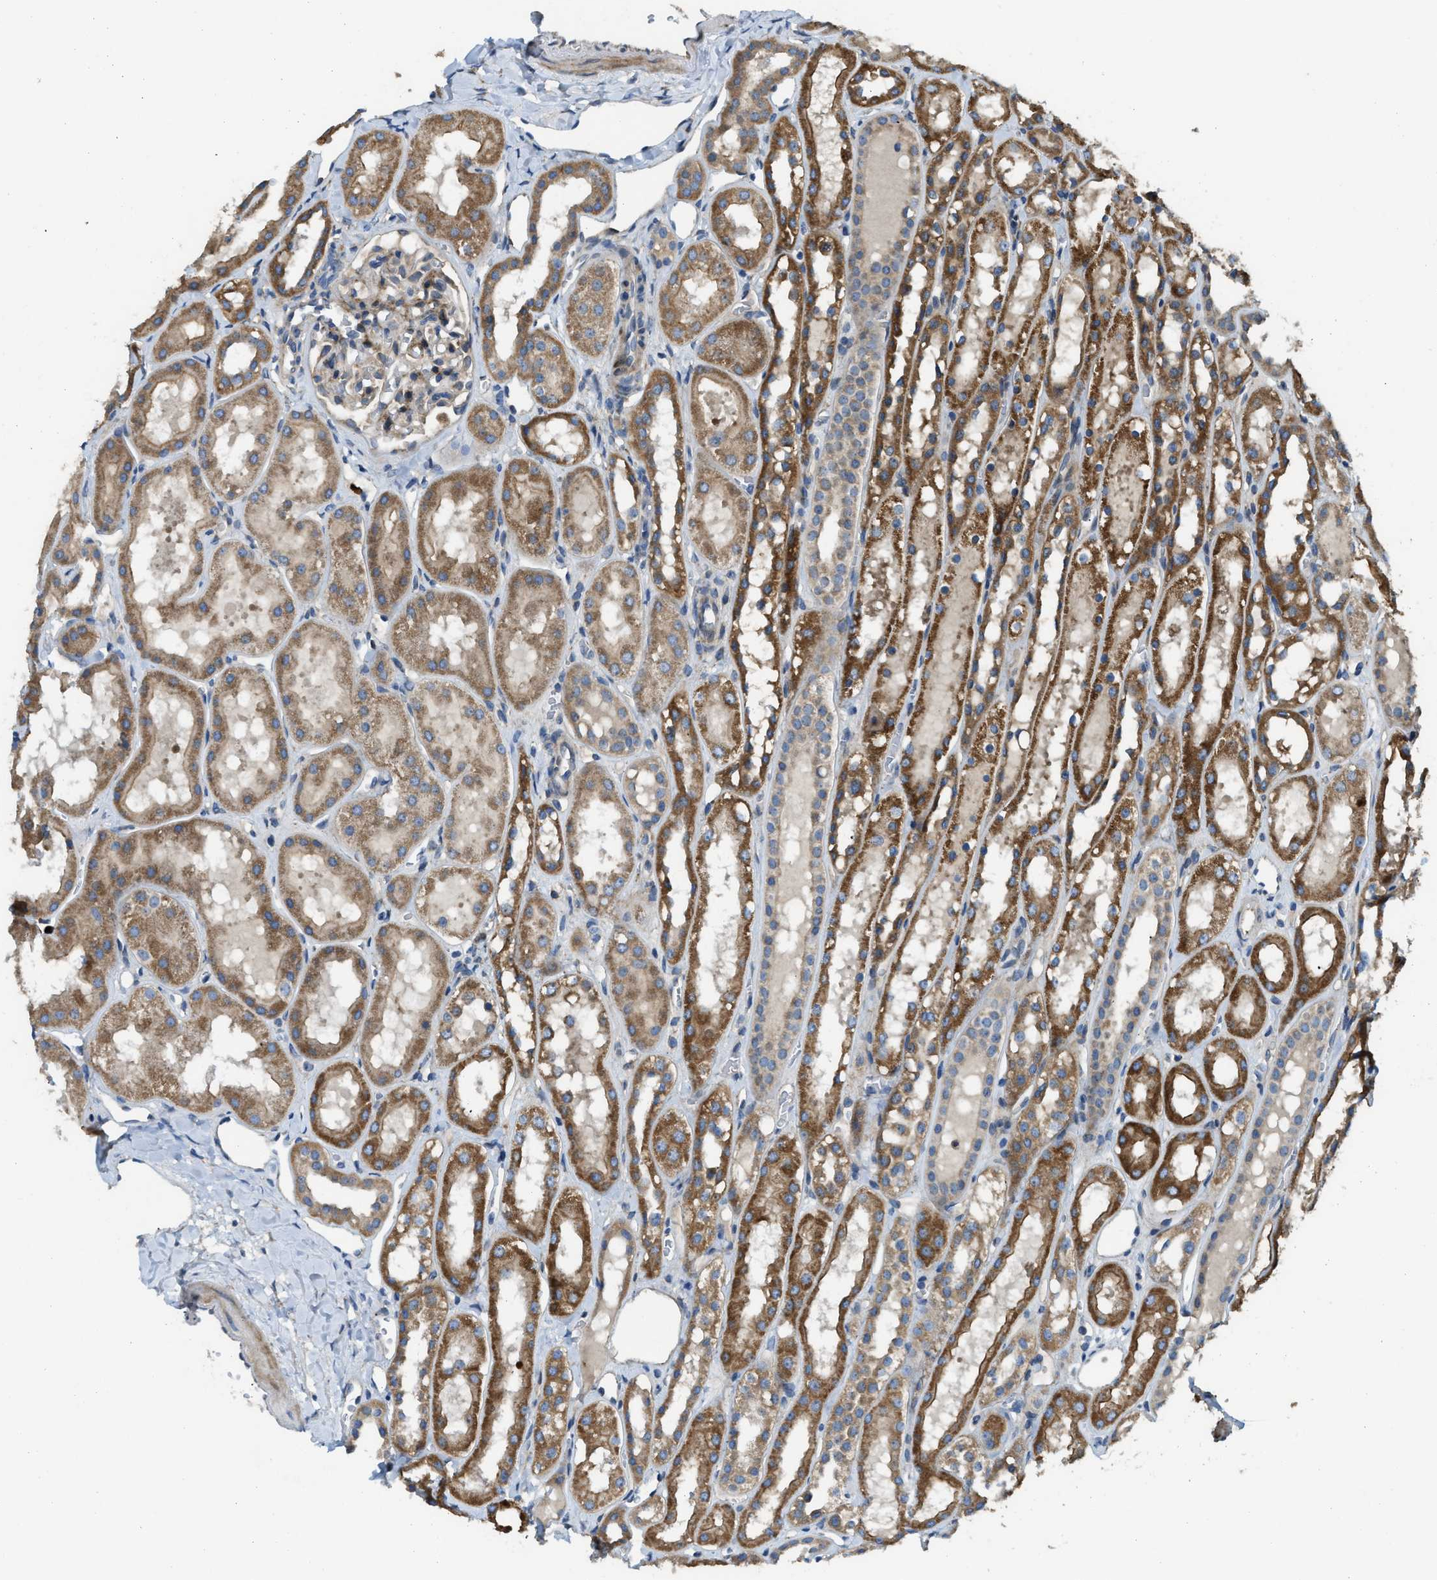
{"staining": {"intensity": "weak", "quantity": "<25%", "location": "cytoplasmic/membranous"}, "tissue": "kidney", "cell_type": "Cells in glomeruli", "image_type": "normal", "snomed": [{"axis": "morphology", "description": "Normal tissue, NOS"}, {"axis": "topography", "description": "Kidney"}, {"axis": "topography", "description": "Urinary bladder"}], "caption": "This is an immunohistochemistry (IHC) histopathology image of normal kidney. There is no expression in cells in glomeruli.", "gene": "TMEM68", "patient": {"sex": "male", "age": 16}}